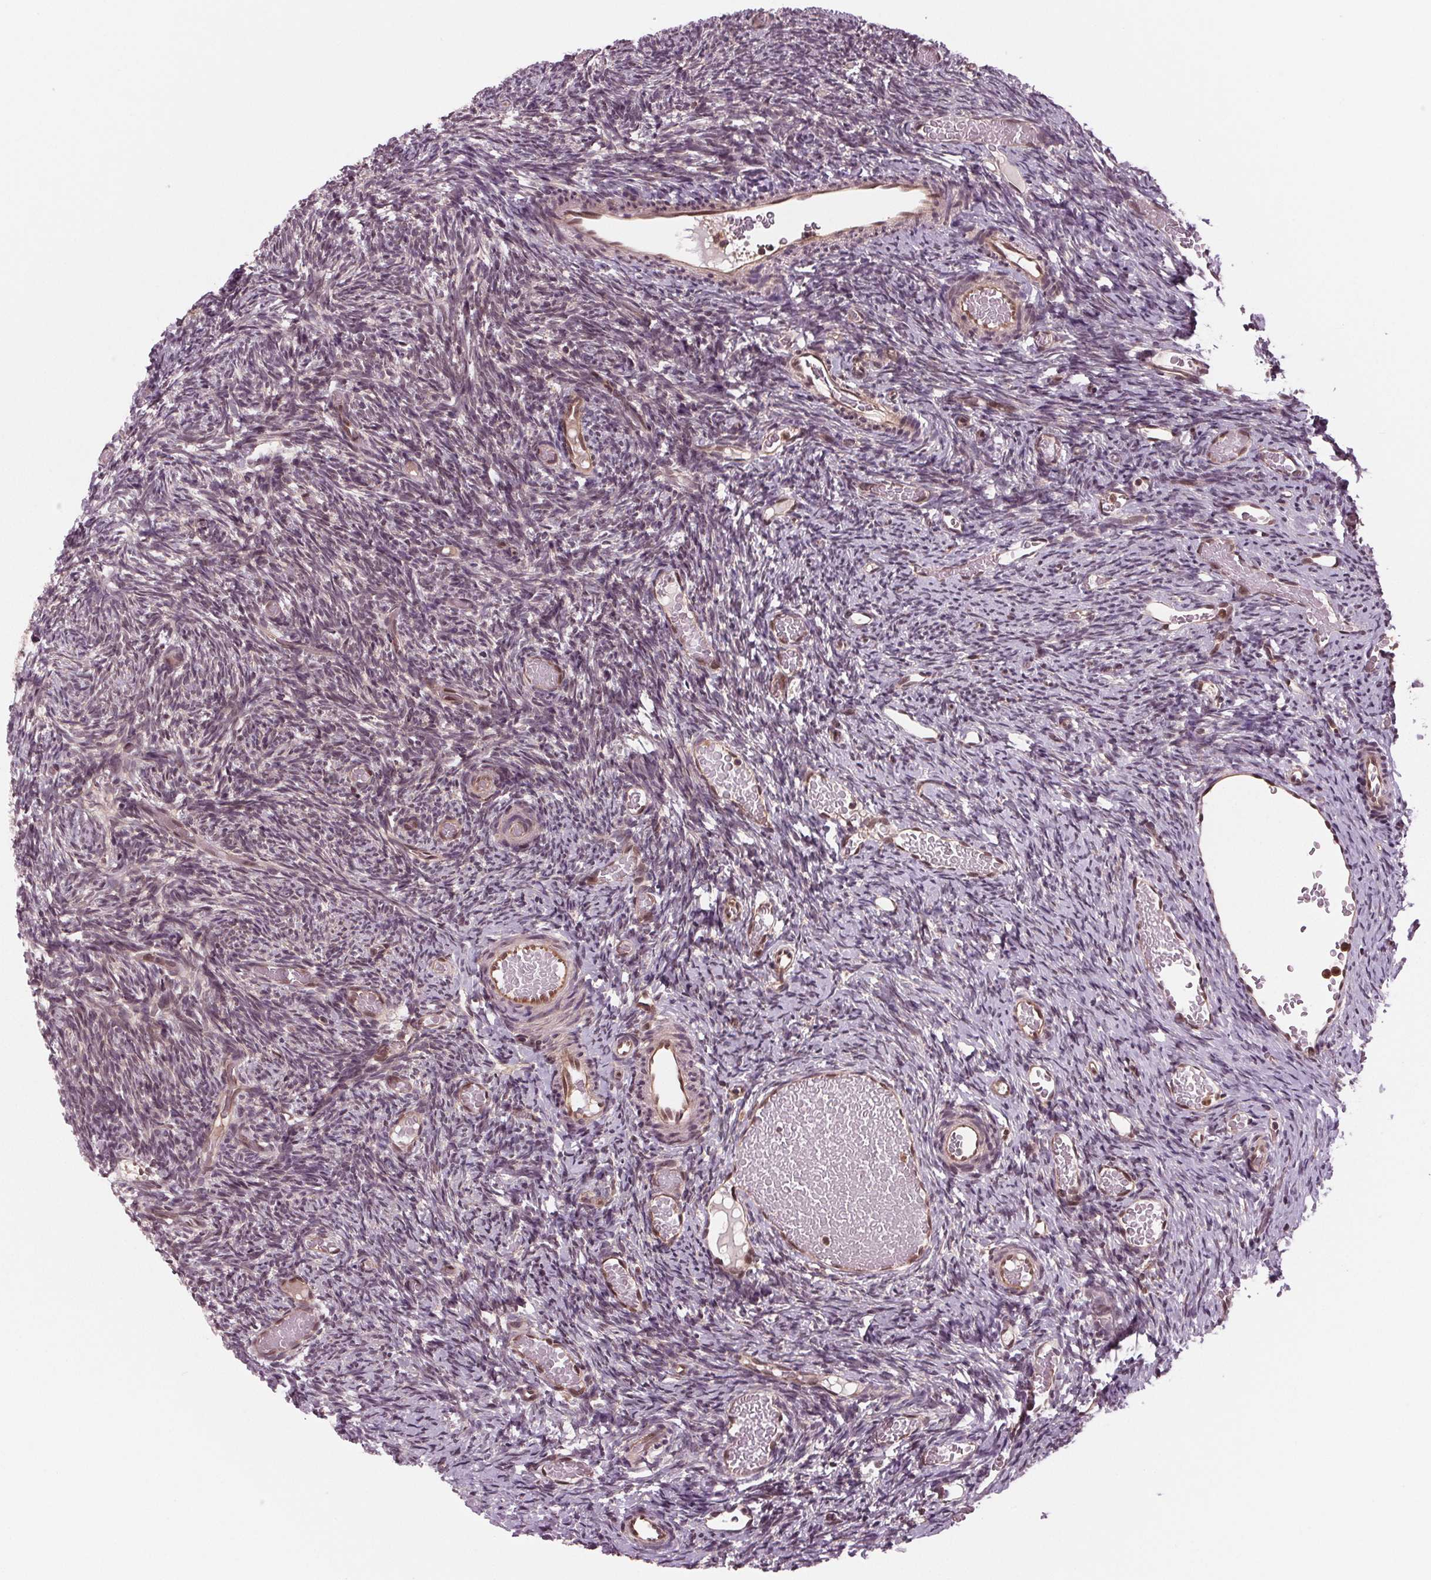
{"staining": {"intensity": "moderate", "quantity": ">75%", "location": "nuclear"}, "tissue": "ovary", "cell_type": "Follicle cells", "image_type": "normal", "snomed": [{"axis": "morphology", "description": "Normal tissue, NOS"}, {"axis": "topography", "description": "Ovary"}], "caption": "Approximately >75% of follicle cells in unremarkable ovary demonstrate moderate nuclear protein expression as visualized by brown immunohistochemical staining.", "gene": "STAT3", "patient": {"sex": "female", "age": 39}}